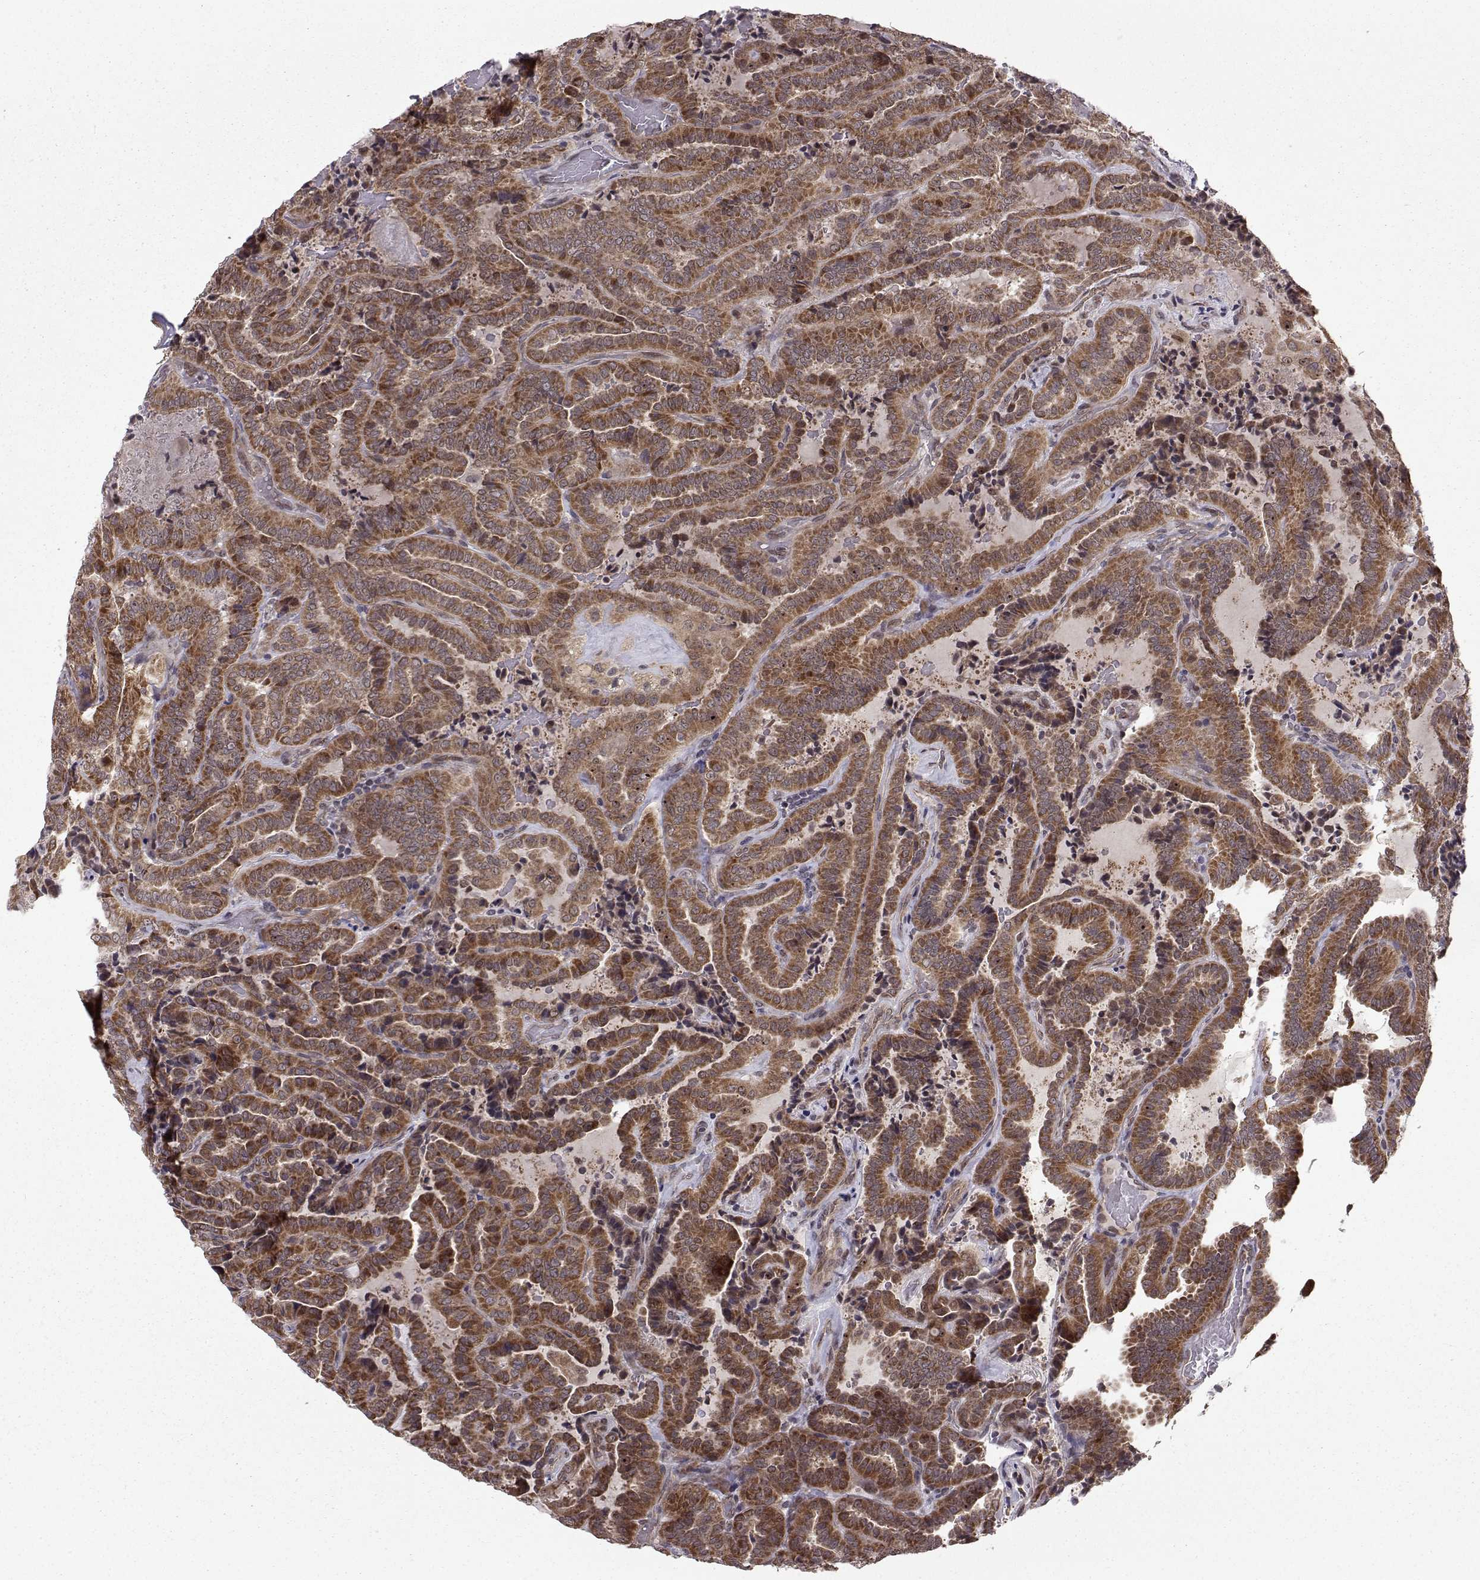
{"staining": {"intensity": "strong", "quantity": ">75%", "location": "cytoplasmic/membranous"}, "tissue": "thyroid cancer", "cell_type": "Tumor cells", "image_type": "cancer", "snomed": [{"axis": "morphology", "description": "Papillary adenocarcinoma, NOS"}, {"axis": "topography", "description": "Thyroid gland"}], "caption": "Human thyroid cancer (papillary adenocarcinoma) stained with a protein marker displays strong staining in tumor cells.", "gene": "PKN2", "patient": {"sex": "female", "age": 39}}